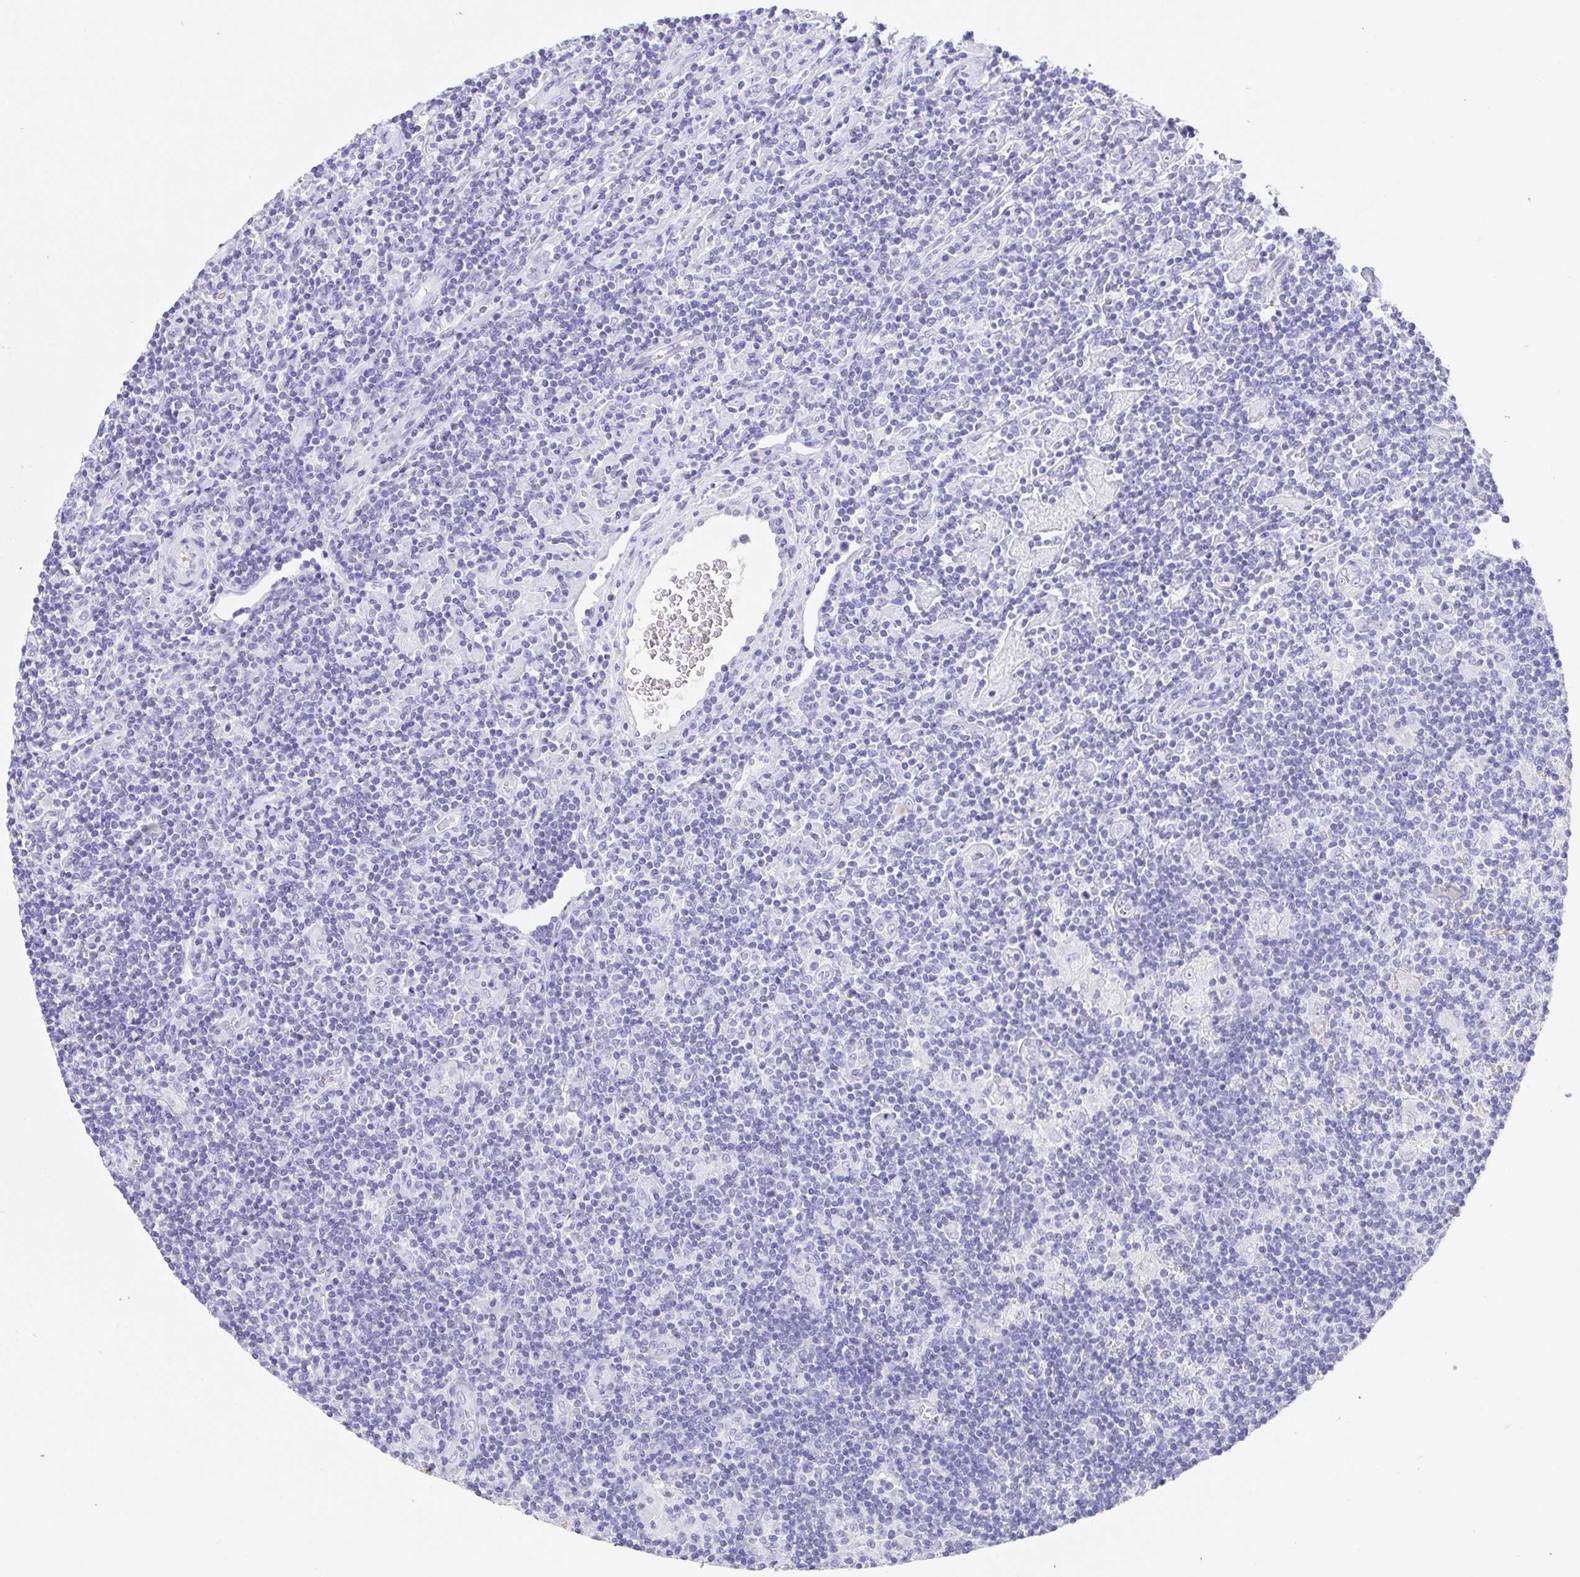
{"staining": {"intensity": "negative", "quantity": "none", "location": "none"}, "tissue": "lymphoma", "cell_type": "Tumor cells", "image_type": "cancer", "snomed": [{"axis": "morphology", "description": "Hodgkin's disease, NOS"}, {"axis": "topography", "description": "Lymph node"}], "caption": "Hodgkin's disease was stained to show a protein in brown. There is no significant positivity in tumor cells.", "gene": "SPATA4", "patient": {"sex": "male", "age": 40}}